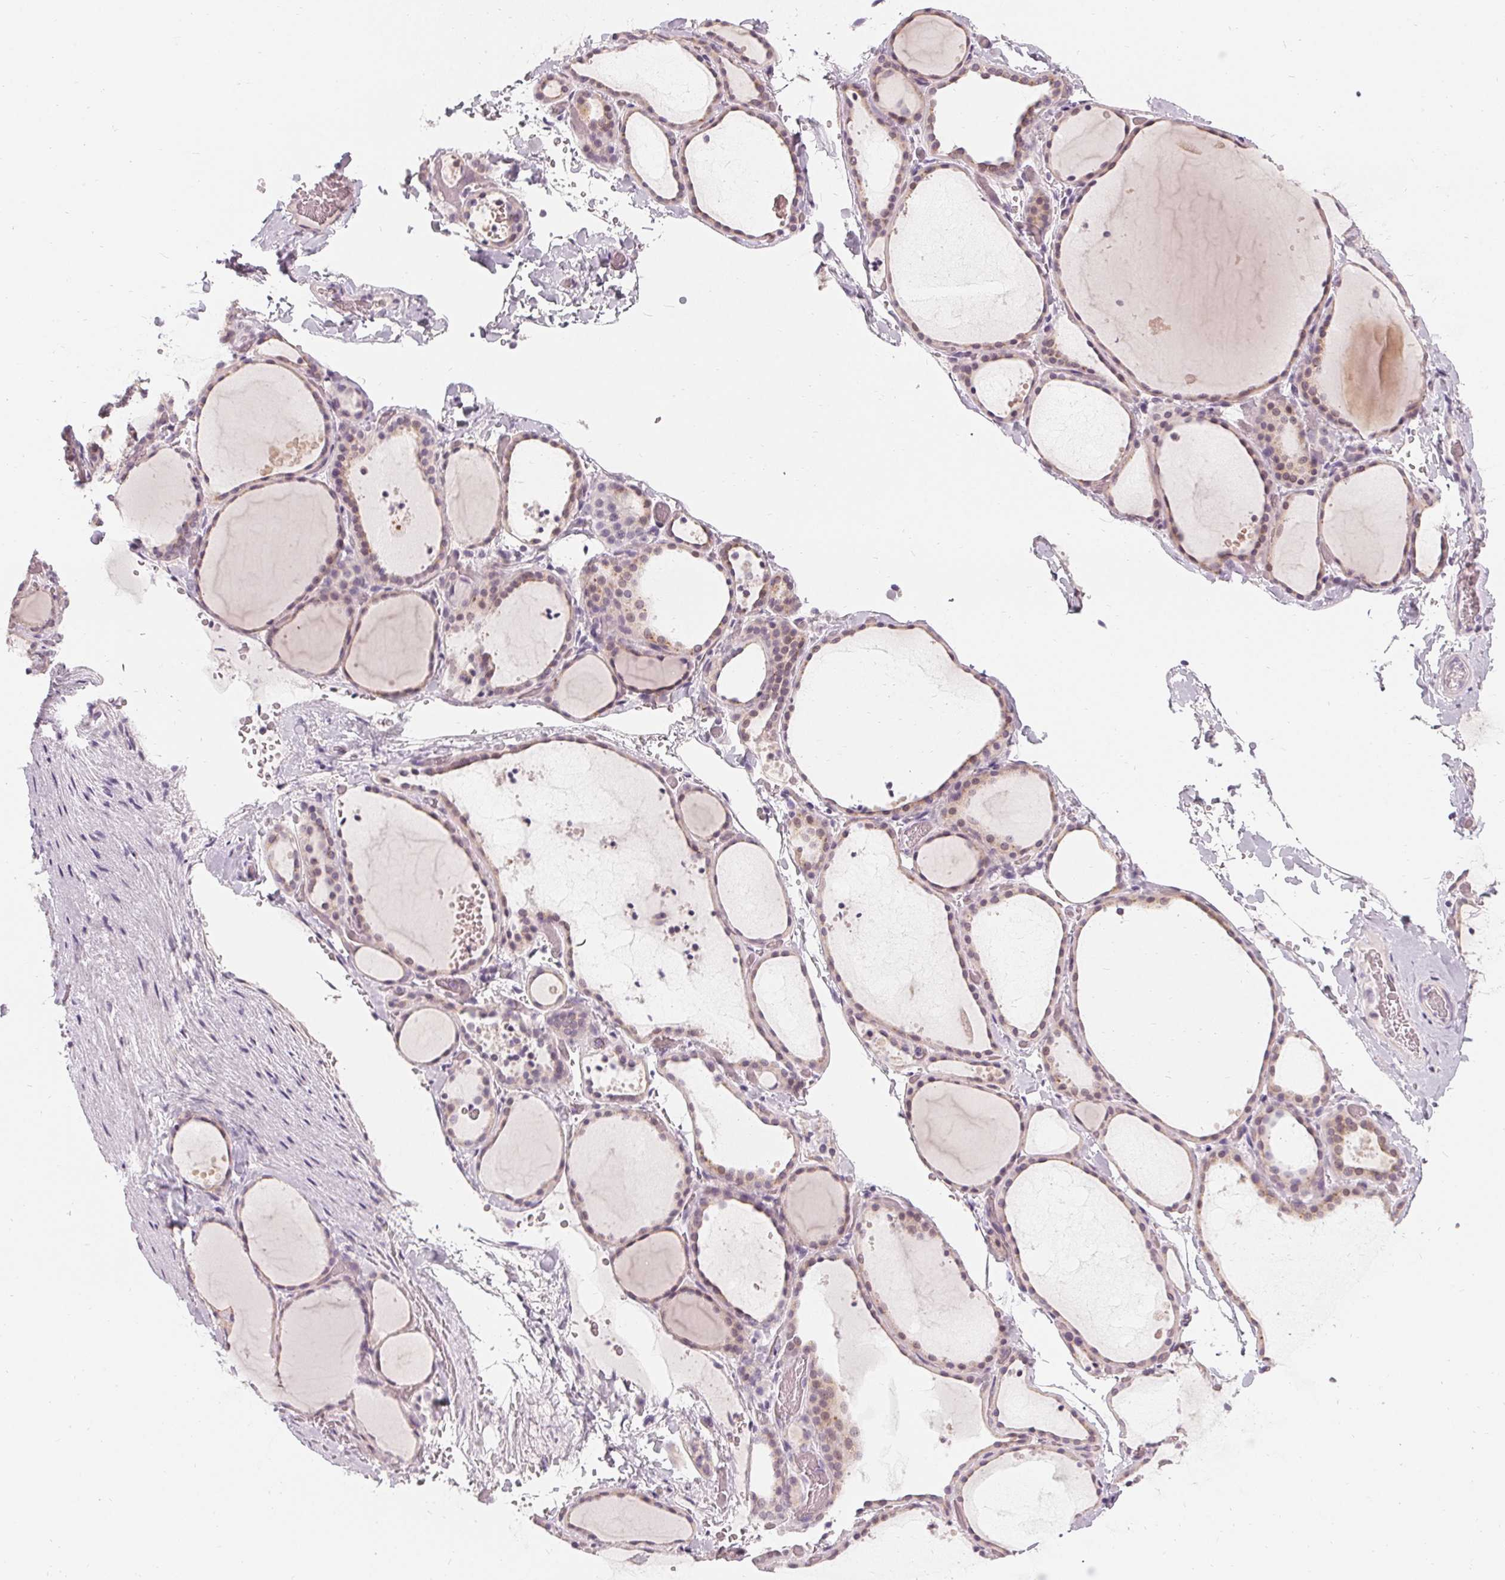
{"staining": {"intensity": "weak", "quantity": "25%-75%", "location": "cytoplasmic/membranous"}, "tissue": "thyroid gland", "cell_type": "Glandular cells", "image_type": "normal", "snomed": [{"axis": "morphology", "description": "Normal tissue, NOS"}, {"axis": "topography", "description": "Thyroid gland"}], "caption": "The micrograph displays immunohistochemical staining of unremarkable thyroid gland. There is weak cytoplasmic/membranous expression is identified in approximately 25%-75% of glandular cells. Using DAB (brown) and hematoxylin (blue) stains, captured at high magnification using brightfield microscopy.", "gene": "HOPX", "patient": {"sex": "female", "age": 36}}